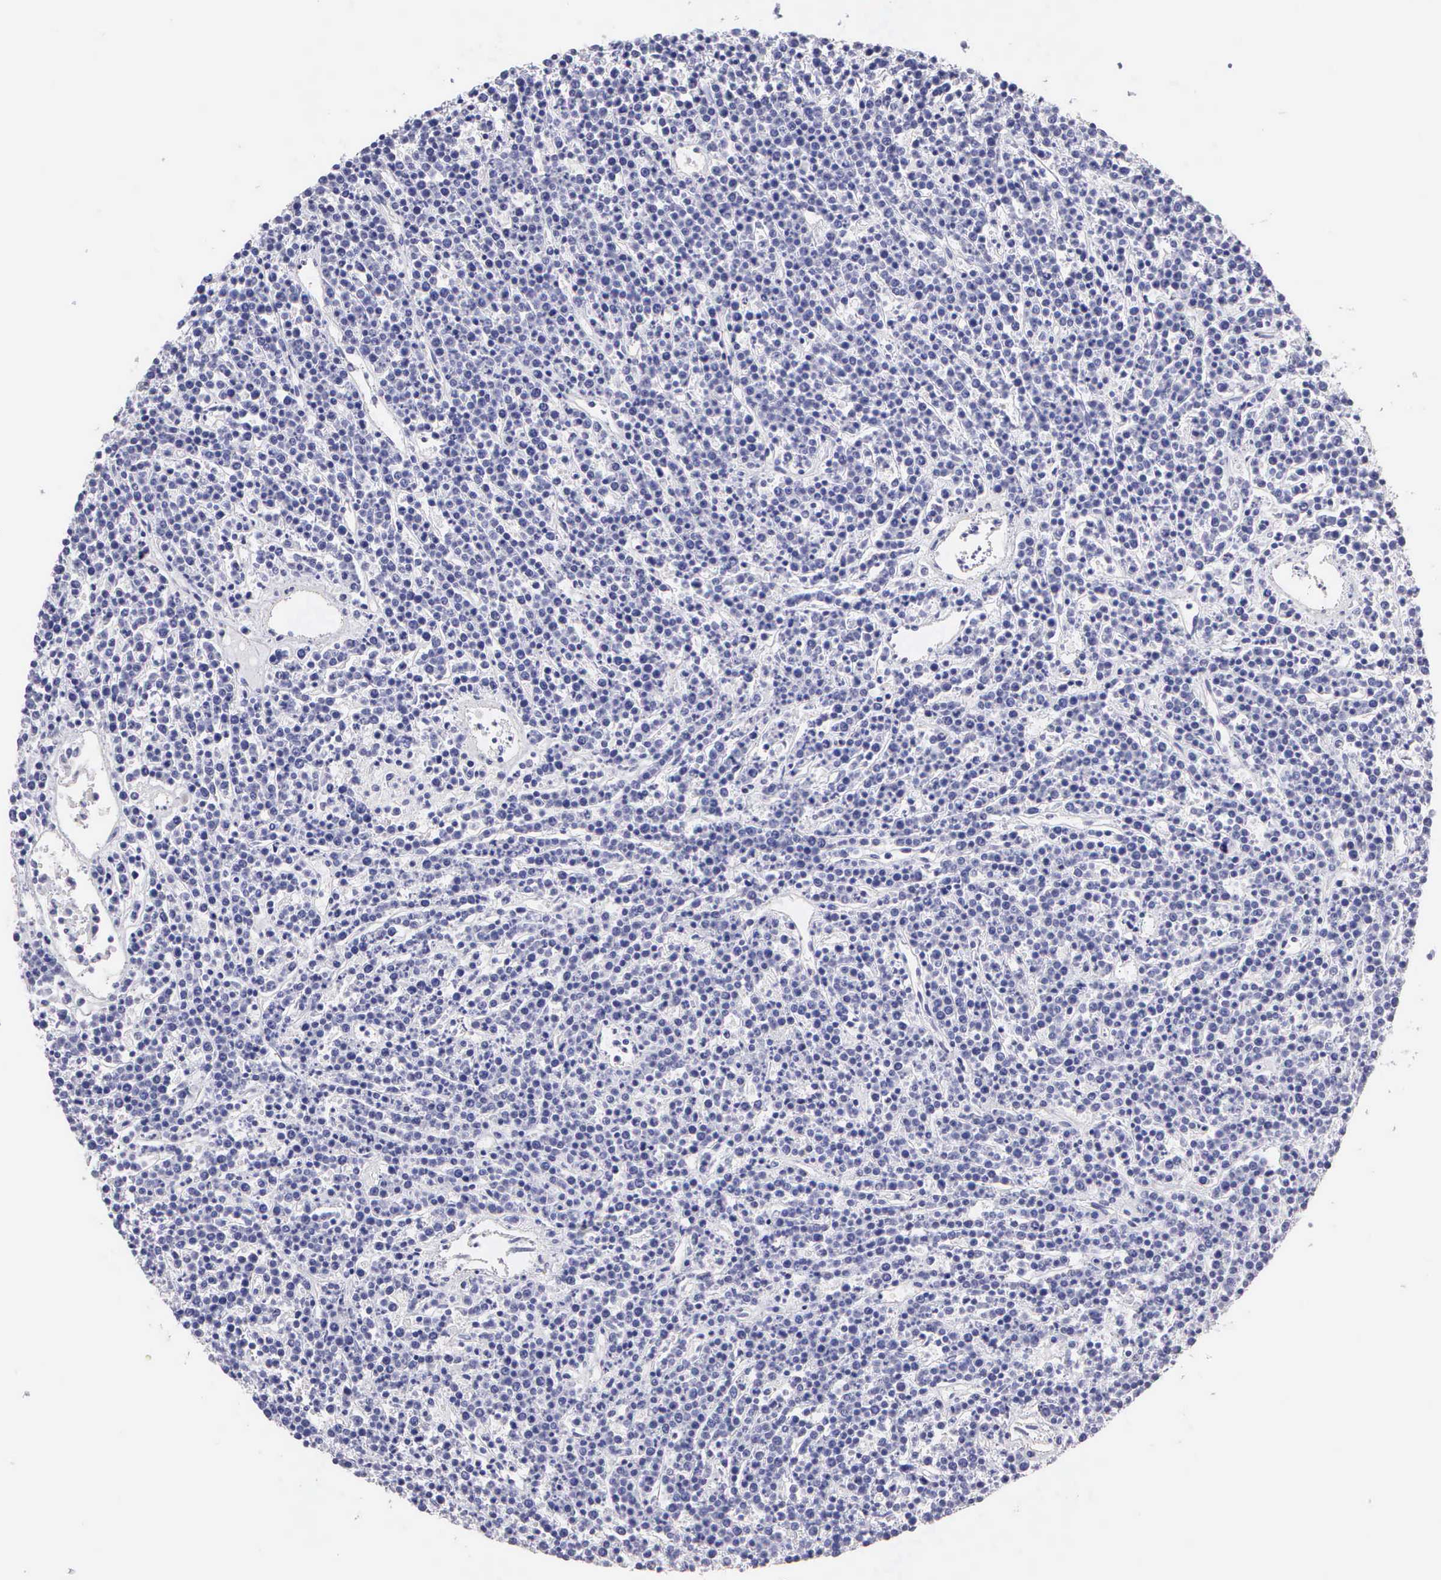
{"staining": {"intensity": "negative", "quantity": "none", "location": "none"}, "tissue": "lymphoma", "cell_type": "Tumor cells", "image_type": "cancer", "snomed": [{"axis": "morphology", "description": "Malignant lymphoma, non-Hodgkin's type, High grade"}, {"axis": "topography", "description": "Ovary"}], "caption": "Tumor cells are negative for brown protein staining in lymphoma. The staining is performed using DAB brown chromogen with nuclei counter-stained in using hematoxylin.", "gene": "KRT17", "patient": {"sex": "female", "age": 56}}